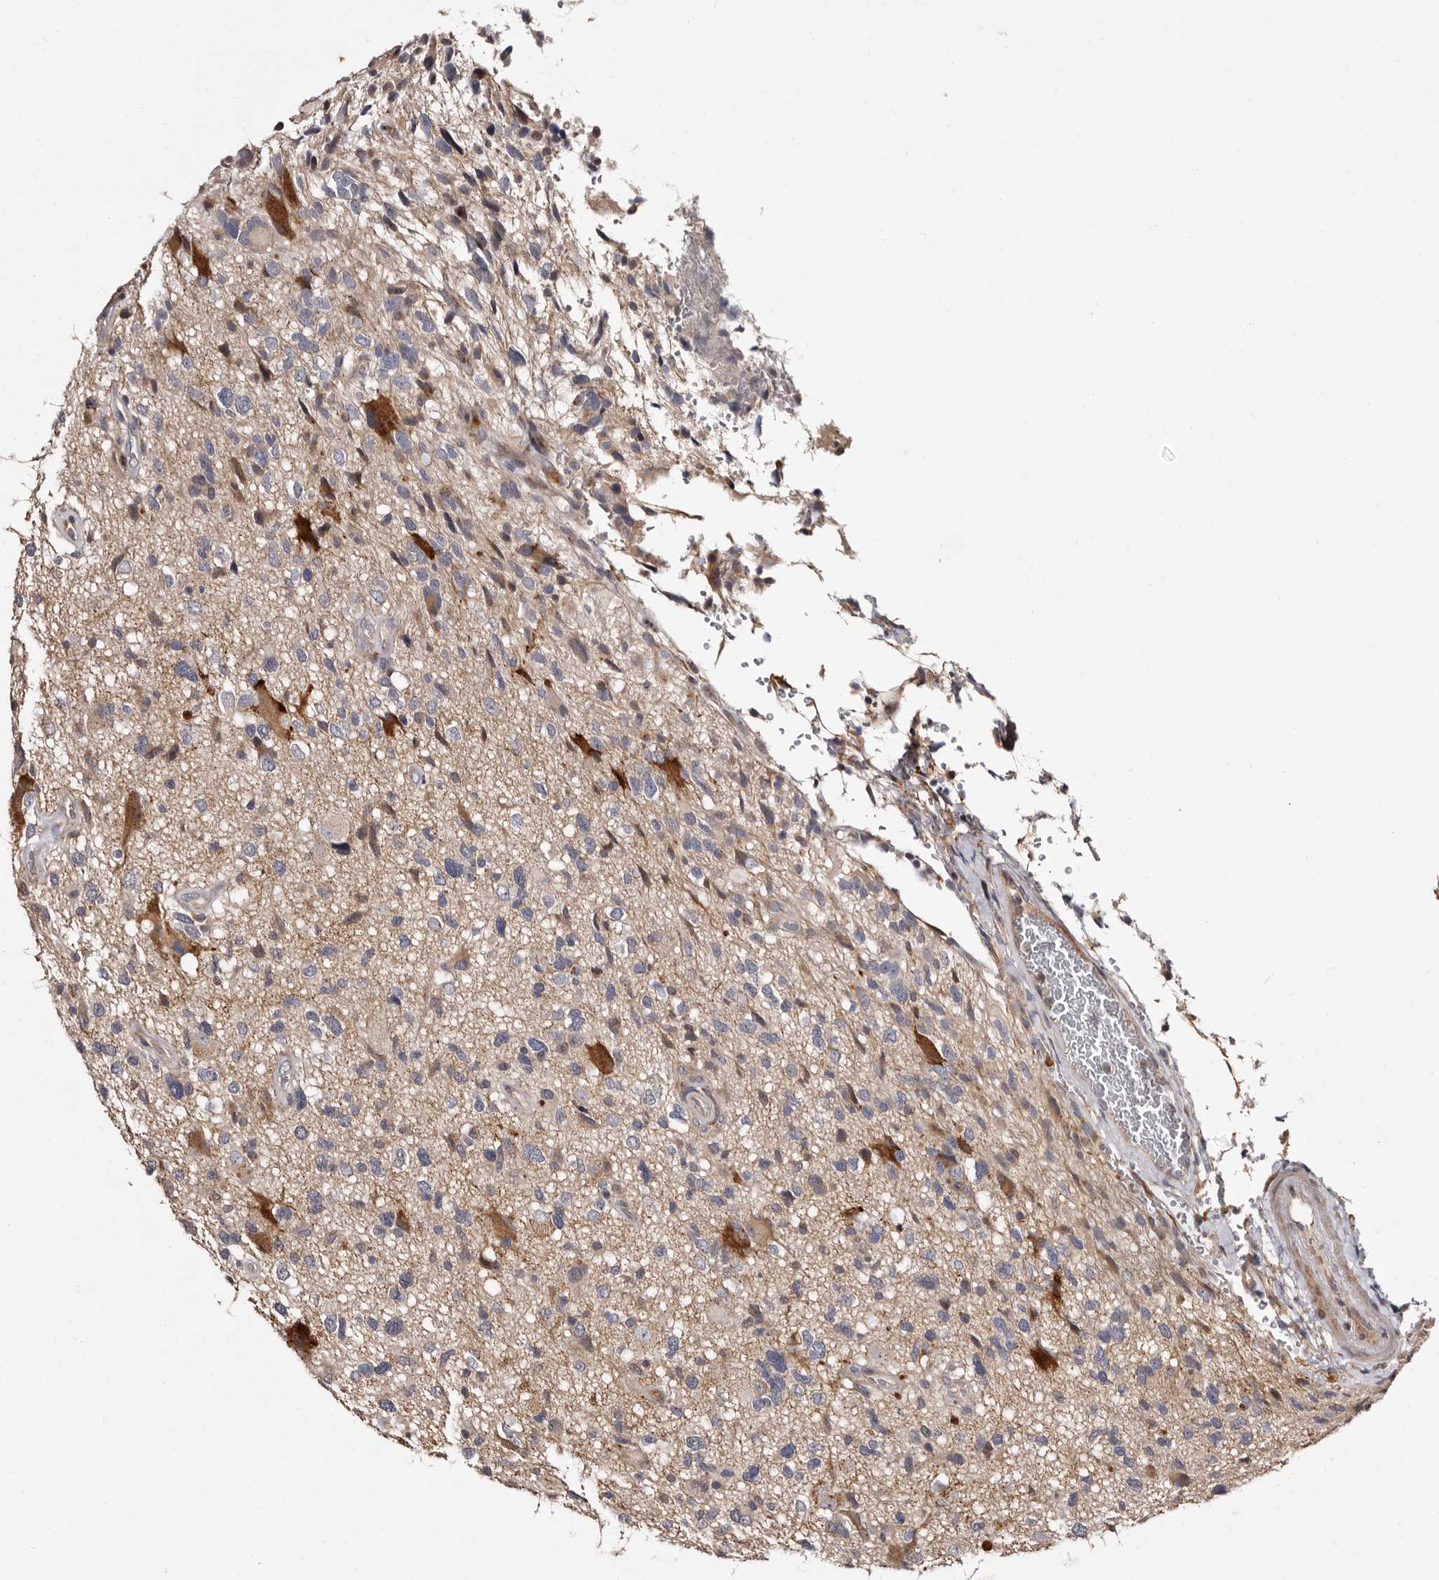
{"staining": {"intensity": "negative", "quantity": "none", "location": "none"}, "tissue": "glioma", "cell_type": "Tumor cells", "image_type": "cancer", "snomed": [{"axis": "morphology", "description": "Glioma, malignant, High grade"}, {"axis": "topography", "description": "Brain"}], "caption": "This is an IHC image of human malignant glioma (high-grade). There is no expression in tumor cells.", "gene": "DNPH1", "patient": {"sex": "male", "age": 33}}